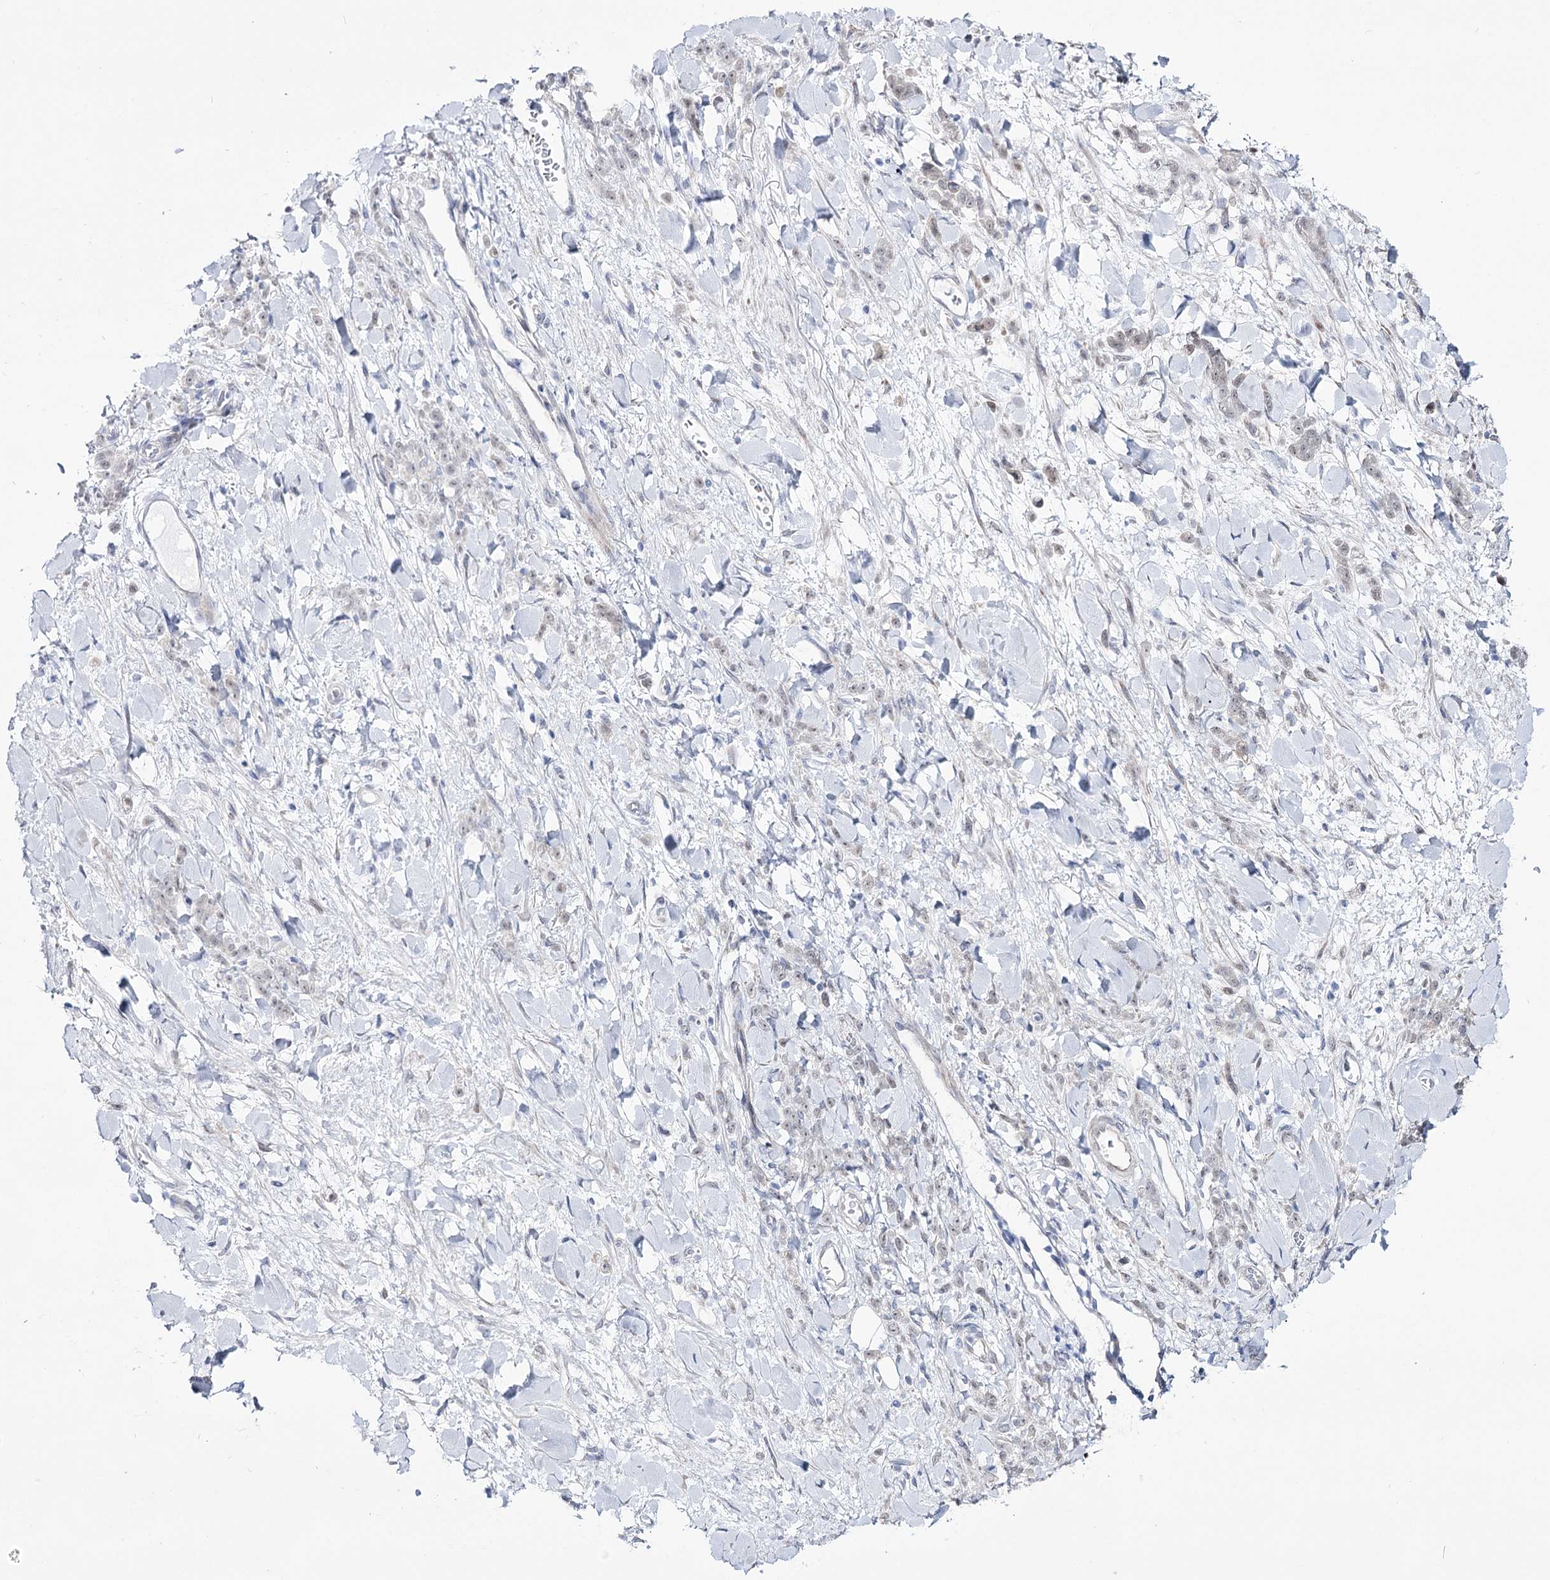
{"staining": {"intensity": "weak", "quantity": "<25%", "location": "nuclear"}, "tissue": "stomach cancer", "cell_type": "Tumor cells", "image_type": "cancer", "snomed": [{"axis": "morphology", "description": "Normal tissue, NOS"}, {"axis": "morphology", "description": "Adenocarcinoma, NOS"}, {"axis": "topography", "description": "Stomach"}], "caption": "High magnification brightfield microscopy of stomach cancer (adenocarcinoma) stained with DAB (3,3'-diaminobenzidine) (brown) and counterstained with hematoxylin (blue): tumor cells show no significant staining.", "gene": "RBM15B", "patient": {"sex": "male", "age": 82}}